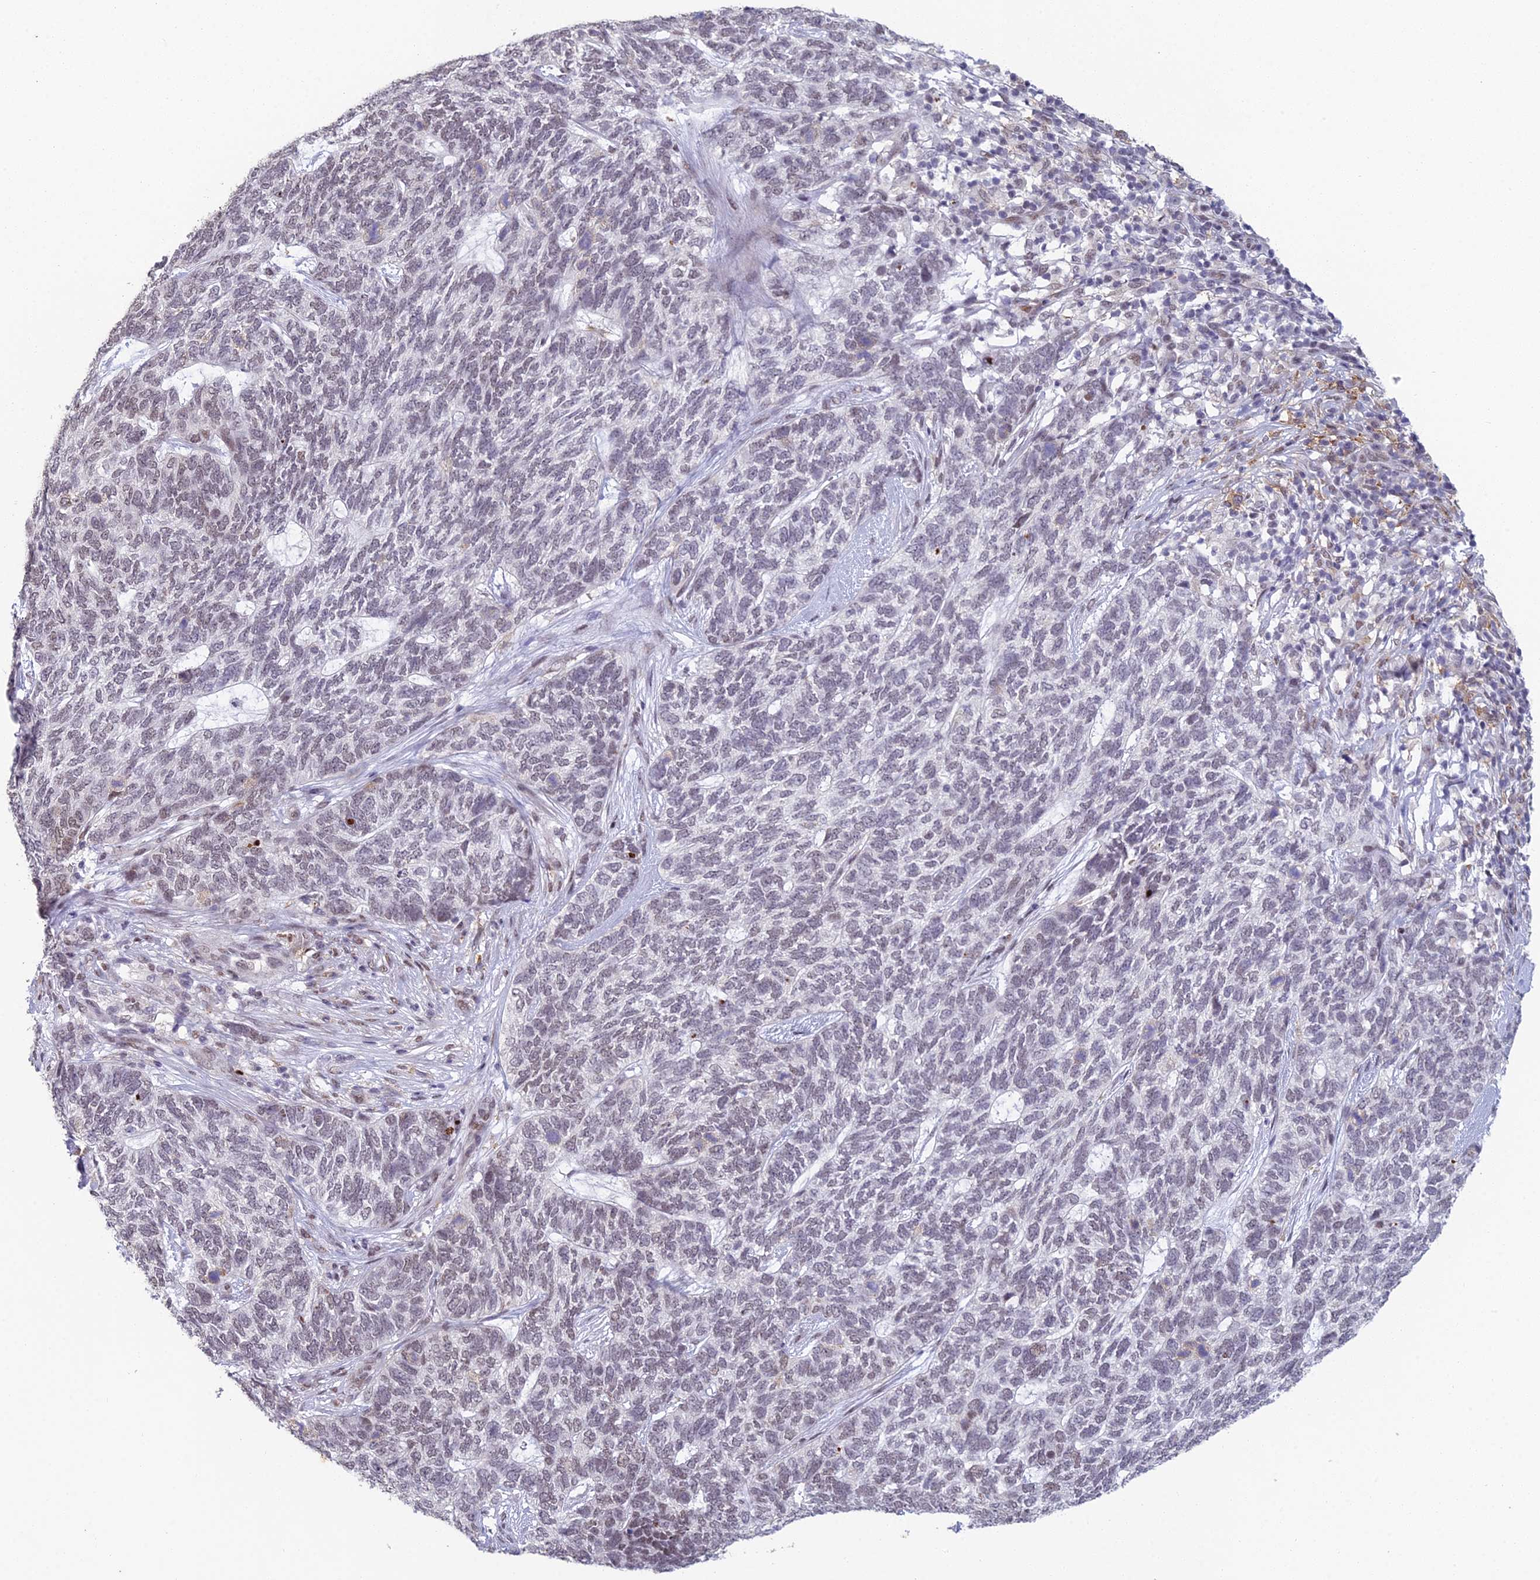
{"staining": {"intensity": "weak", "quantity": "25%-75%", "location": "nuclear"}, "tissue": "skin cancer", "cell_type": "Tumor cells", "image_type": "cancer", "snomed": [{"axis": "morphology", "description": "Basal cell carcinoma"}, {"axis": "topography", "description": "Skin"}], "caption": "Human skin cancer stained for a protein (brown) demonstrates weak nuclear positive expression in about 25%-75% of tumor cells.", "gene": "ABHD17A", "patient": {"sex": "female", "age": 65}}